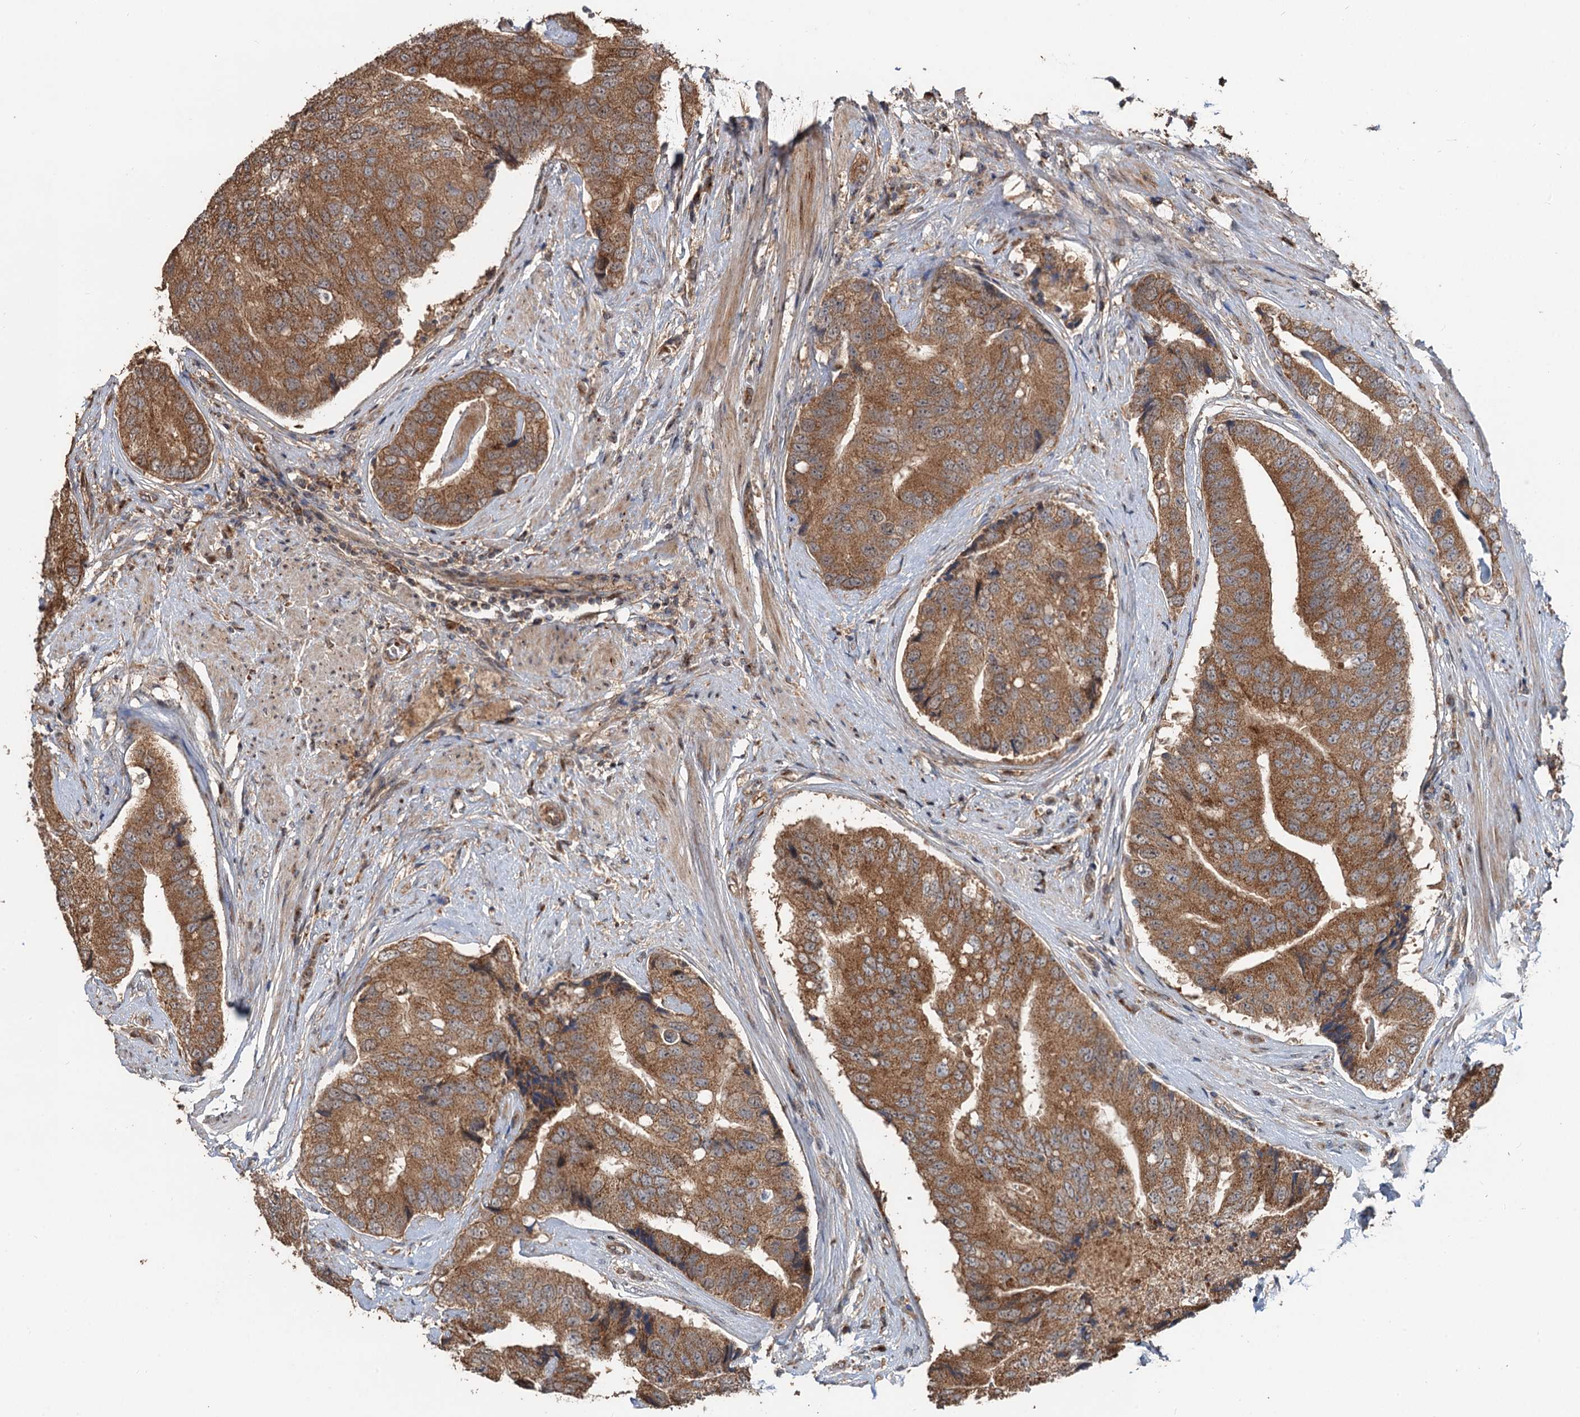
{"staining": {"intensity": "moderate", "quantity": ">75%", "location": "cytoplasmic/membranous"}, "tissue": "prostate cancer", "cell_type": "Tumor cells", "image_type": "cancer", "snomed": [{"axis": "morphology", "description": "Adenocarcinoma, High grade"}, {"axis": "topography", "description": "Prostate"}], "caption": "Immunohistochemical staining of prostate adenocarcinoma (high-grade) shows medium levels of moderate cytoplasmic/membranous protein staining in about >75% of tumor cells.", "gene": "DEXI", "patient": {"sex": "male", "age": 70}}